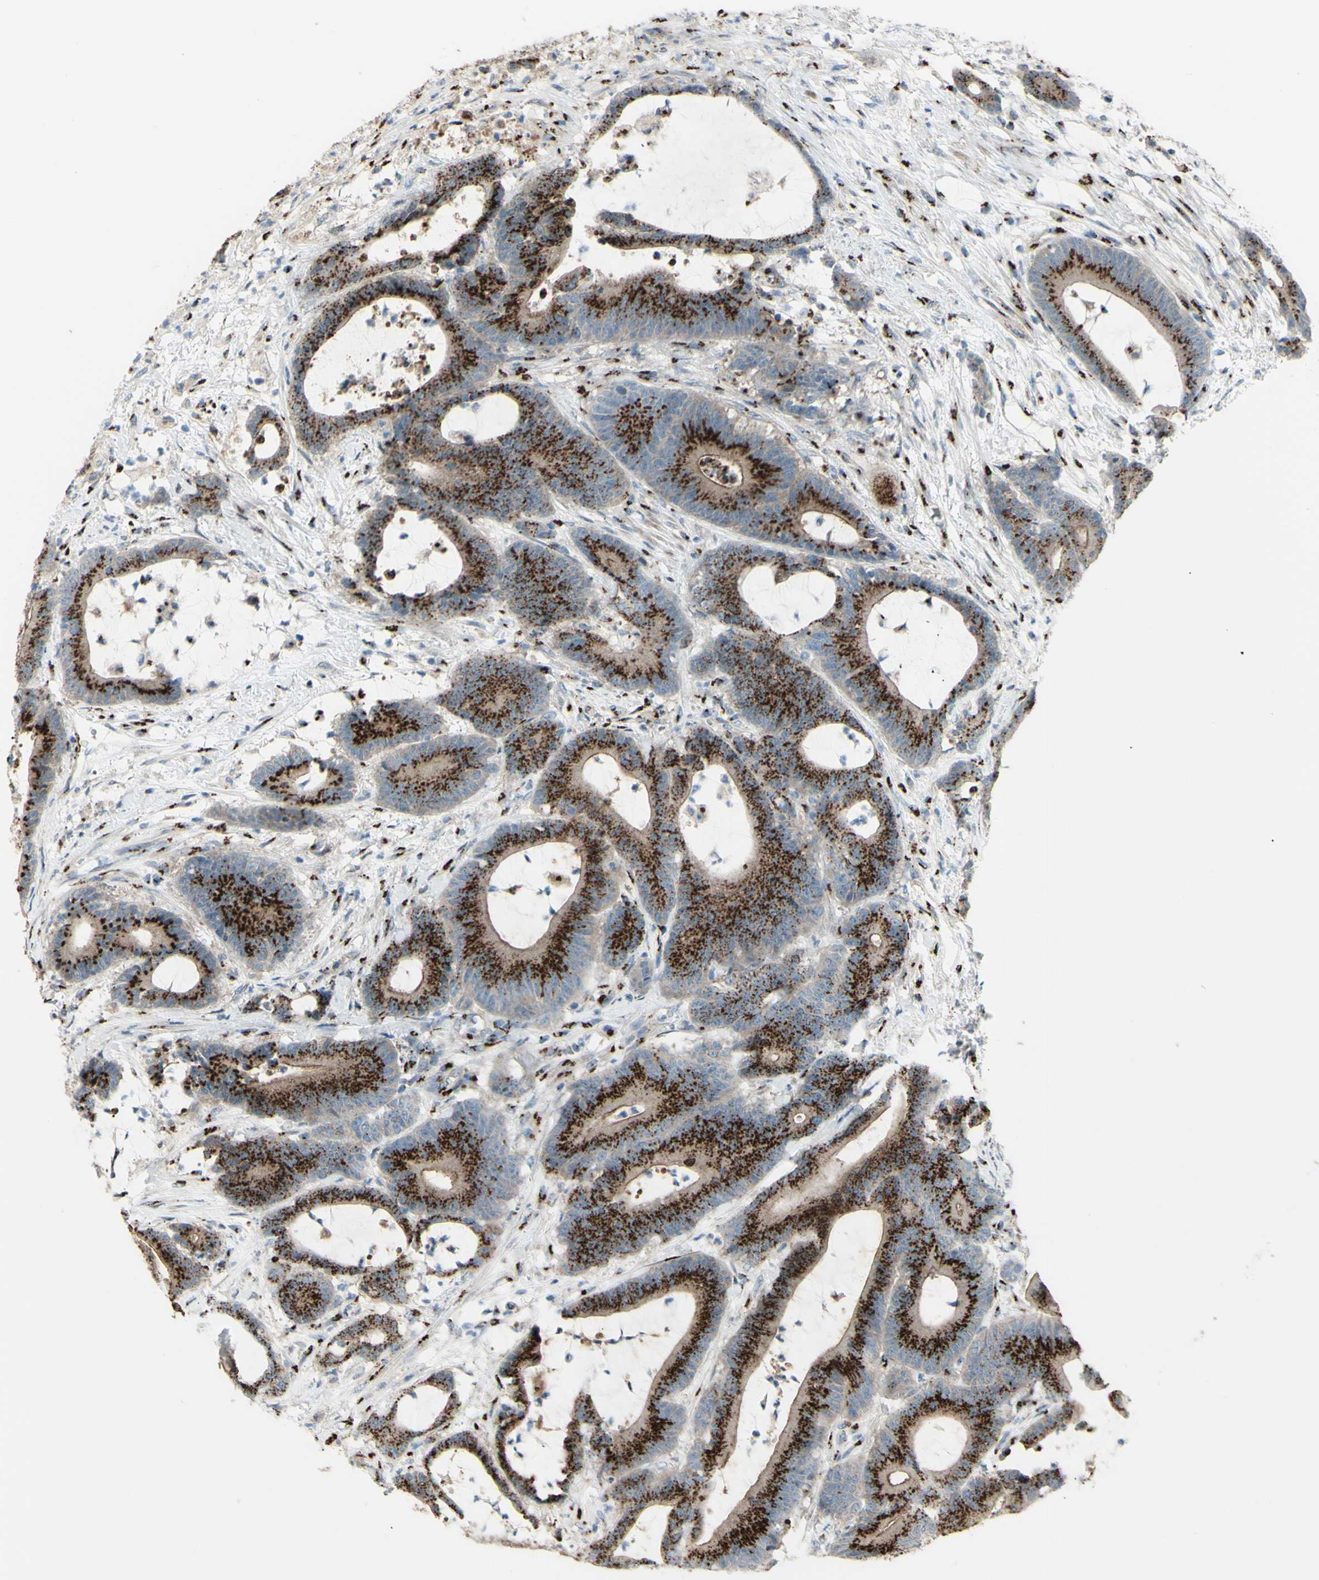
{"staining": {"intensity": "strong", "quantity": ">75%", "location": "cytoplasmic/membranous"}, "tissue": "colorectal cancer", "cell_type": "Tumor cells", "image_type": "cancer", "snomed": [{"axis": "morphology", "description": "Adenocarcinoma, NOS"}, {"axis": "topography", "description": "Colon"}], "caption": "High-magnification brightfield microscopy of colorectal cancer (adenocarcinoma) stained with DAB (brown) and counterstained with hematoxylin (blue). tumor cells exhibit strong cytoplasmic/membranous positivity is seen in about>75% of cells.", "gene": "BPNT2", "patient": {"sex": "female", "age": 84}}